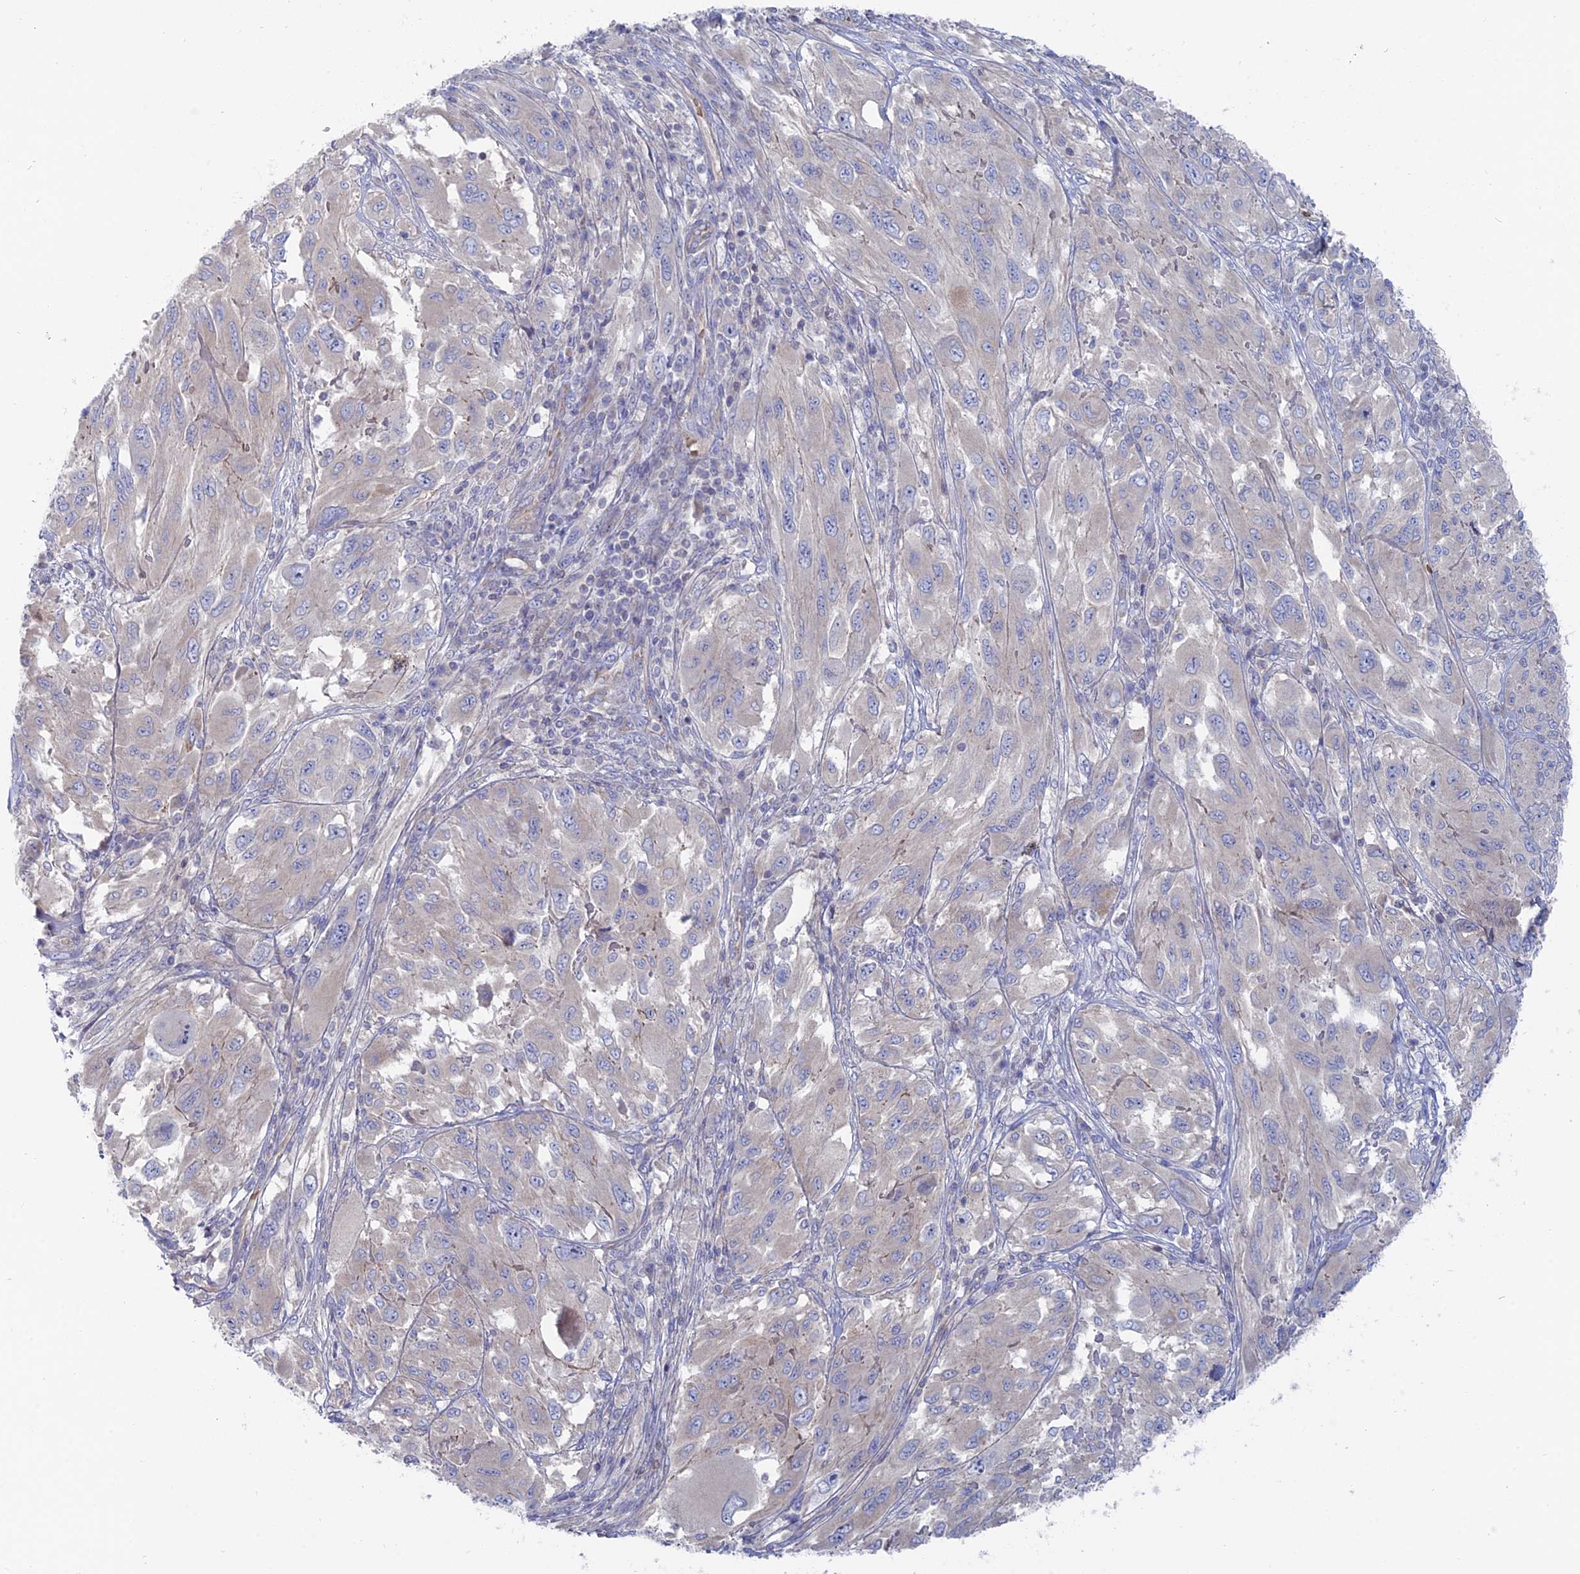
{"staining": {"intensity": "negative", "quantity": "none", "location": "none"}, "tissue": "melanoma", "cell_type": "Tumor cells", "image_type": "cancer", "snomed": [{"axis": "morphology", "description": "Malignant melanoma, NOS"}, {"axis": "topography", "description": "Skin"}], "caption": "Histopathology image shows no significant protein expression in tumor cells of malignant melanoma.", "gene": "TBC1D30", "patient": {"sex": "female", "age": 91}}